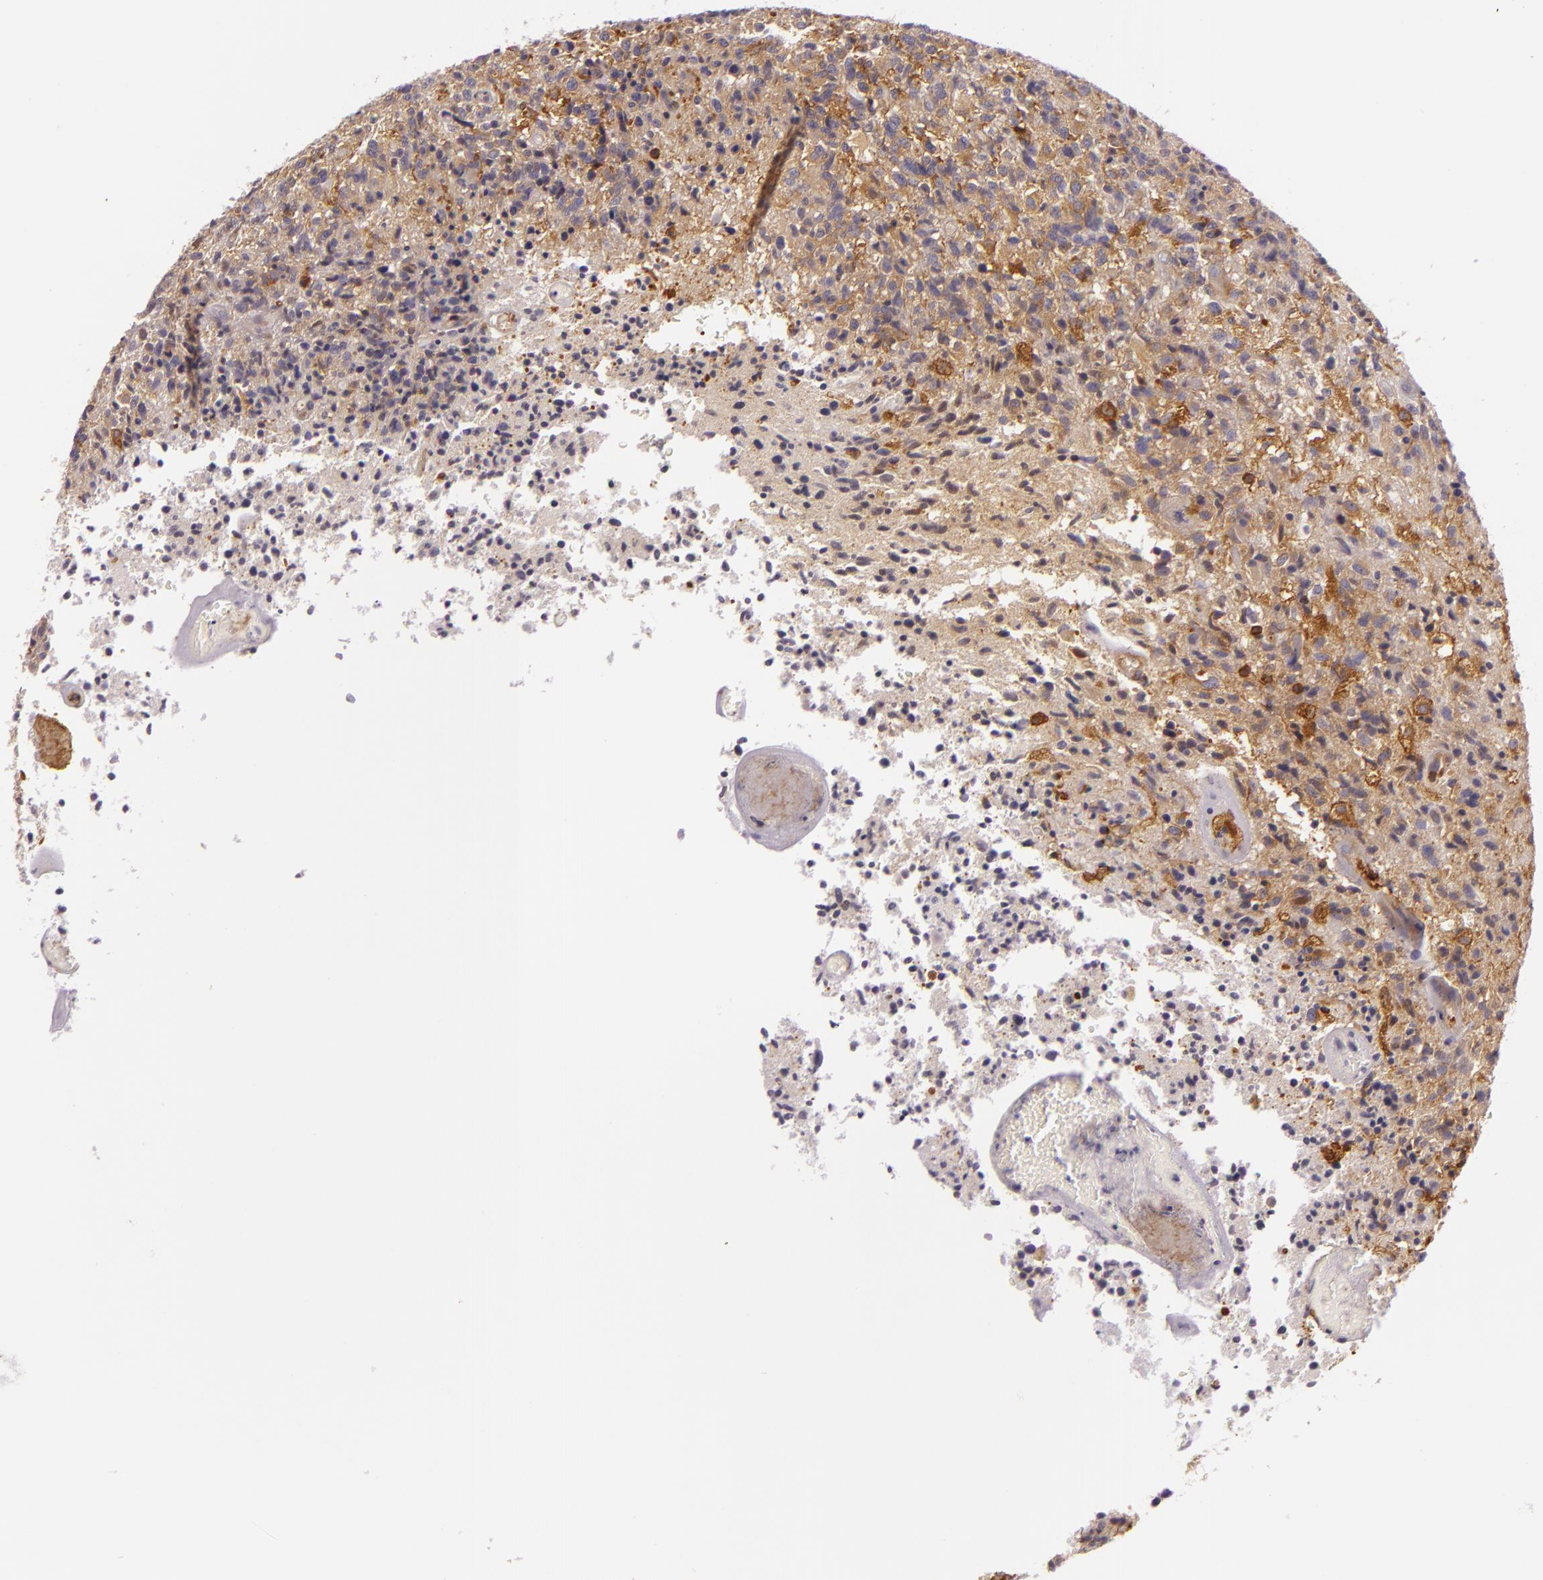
{"staining": {"intensity": "moderate", "quantity": ">75%", "location": "cytoplasmic/membranous"}, "tissue": "glioma", "cell_type": "Tumor cells", "image_type": "cancer", "snomed": [{"axis": "morphology", "description": "Glioma, malignant, High grade"}, {"axis": "topography", "description": "Brain"}], "caption": "Immunohistochemical staining of high-grade glioma (malignant) displays medium levels of moderate cytoplasmic/membranous positivity in about >75% of tumor cells.", "gene": "TLN1", "patient": {"sex": "male", "age": 36}}